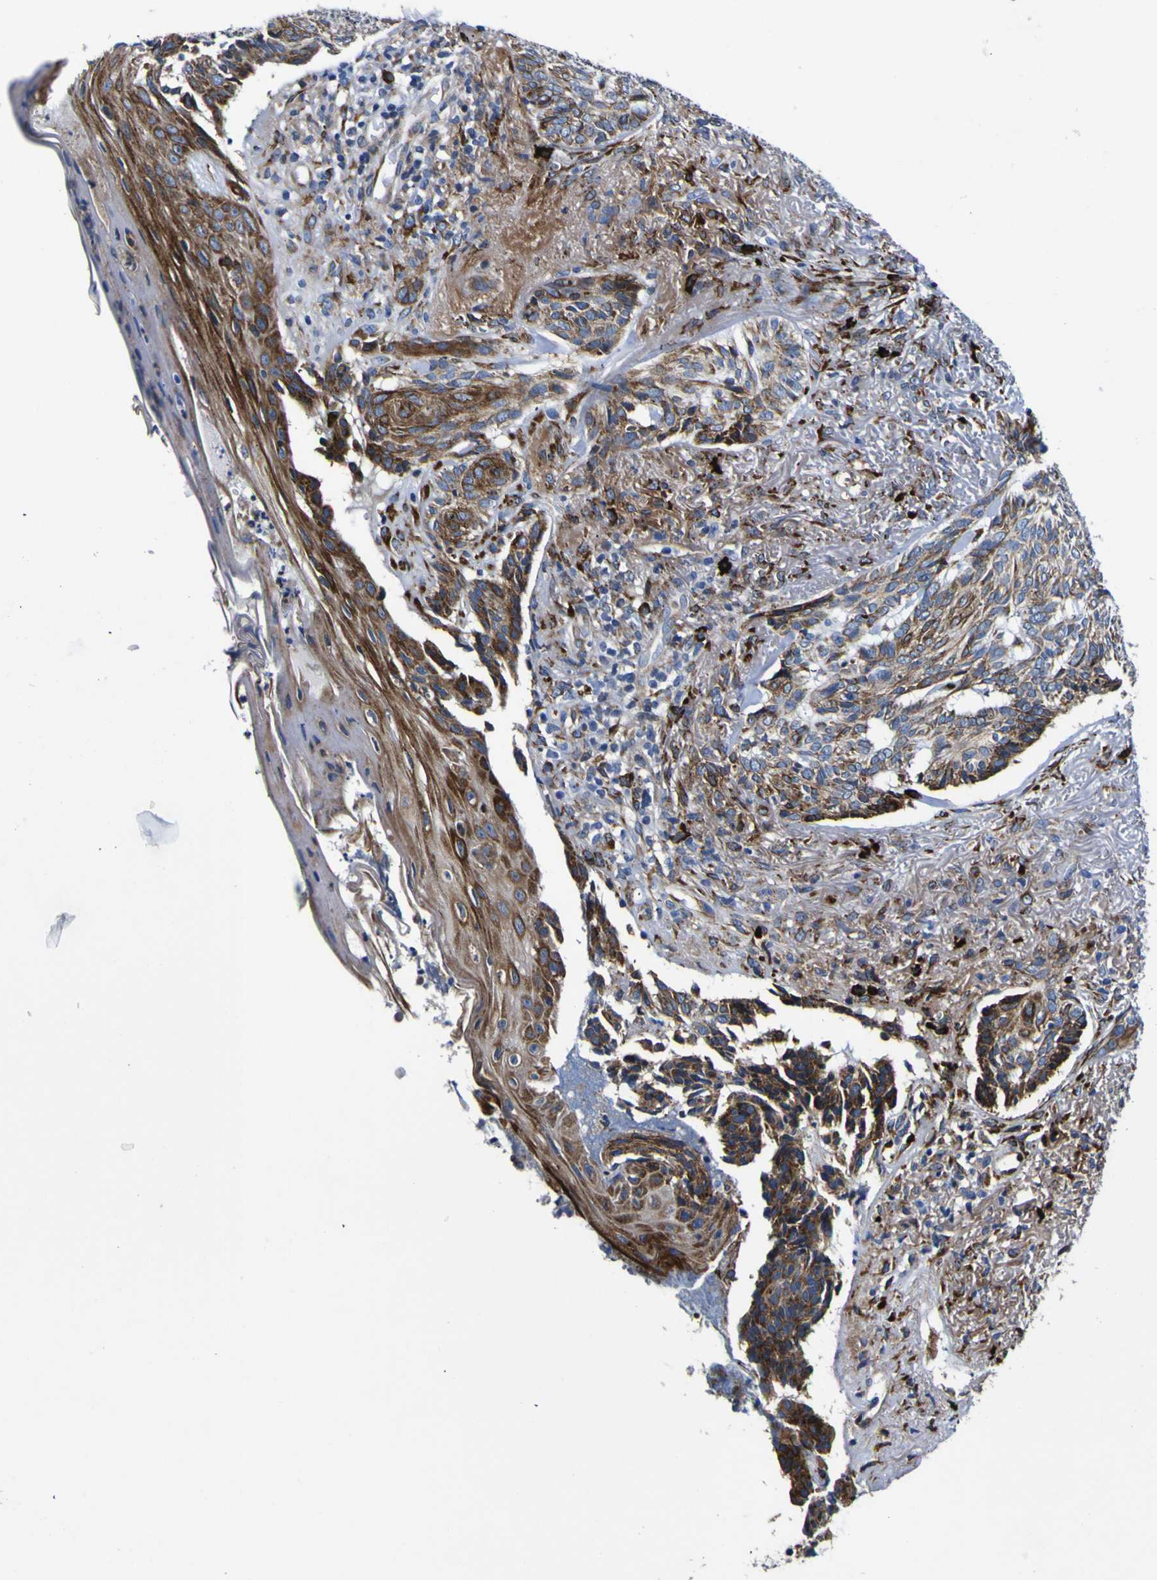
{"staining": {"intensity": "moderate", "quantity": "25%-75%", "location": "cytoplasmic/membranous"}, "tissue": "skin cancer", "cell_type": "Tumor cells", "image_type": "cancer", "snomed": [{"axis": "morphology", "description": "Basal cell carcinoma"}, {"axis": "topography", "description": "Skin"}], "caption": "Brown immunohistochemical staining in human skin cancer exhibits moderate cytoplasmic/membranous positivity in about 25%-75% of tumor cells. Nuclei are stained in blue.", "gene": "SCD", "patient": {"sex": "male", "age": 43}}